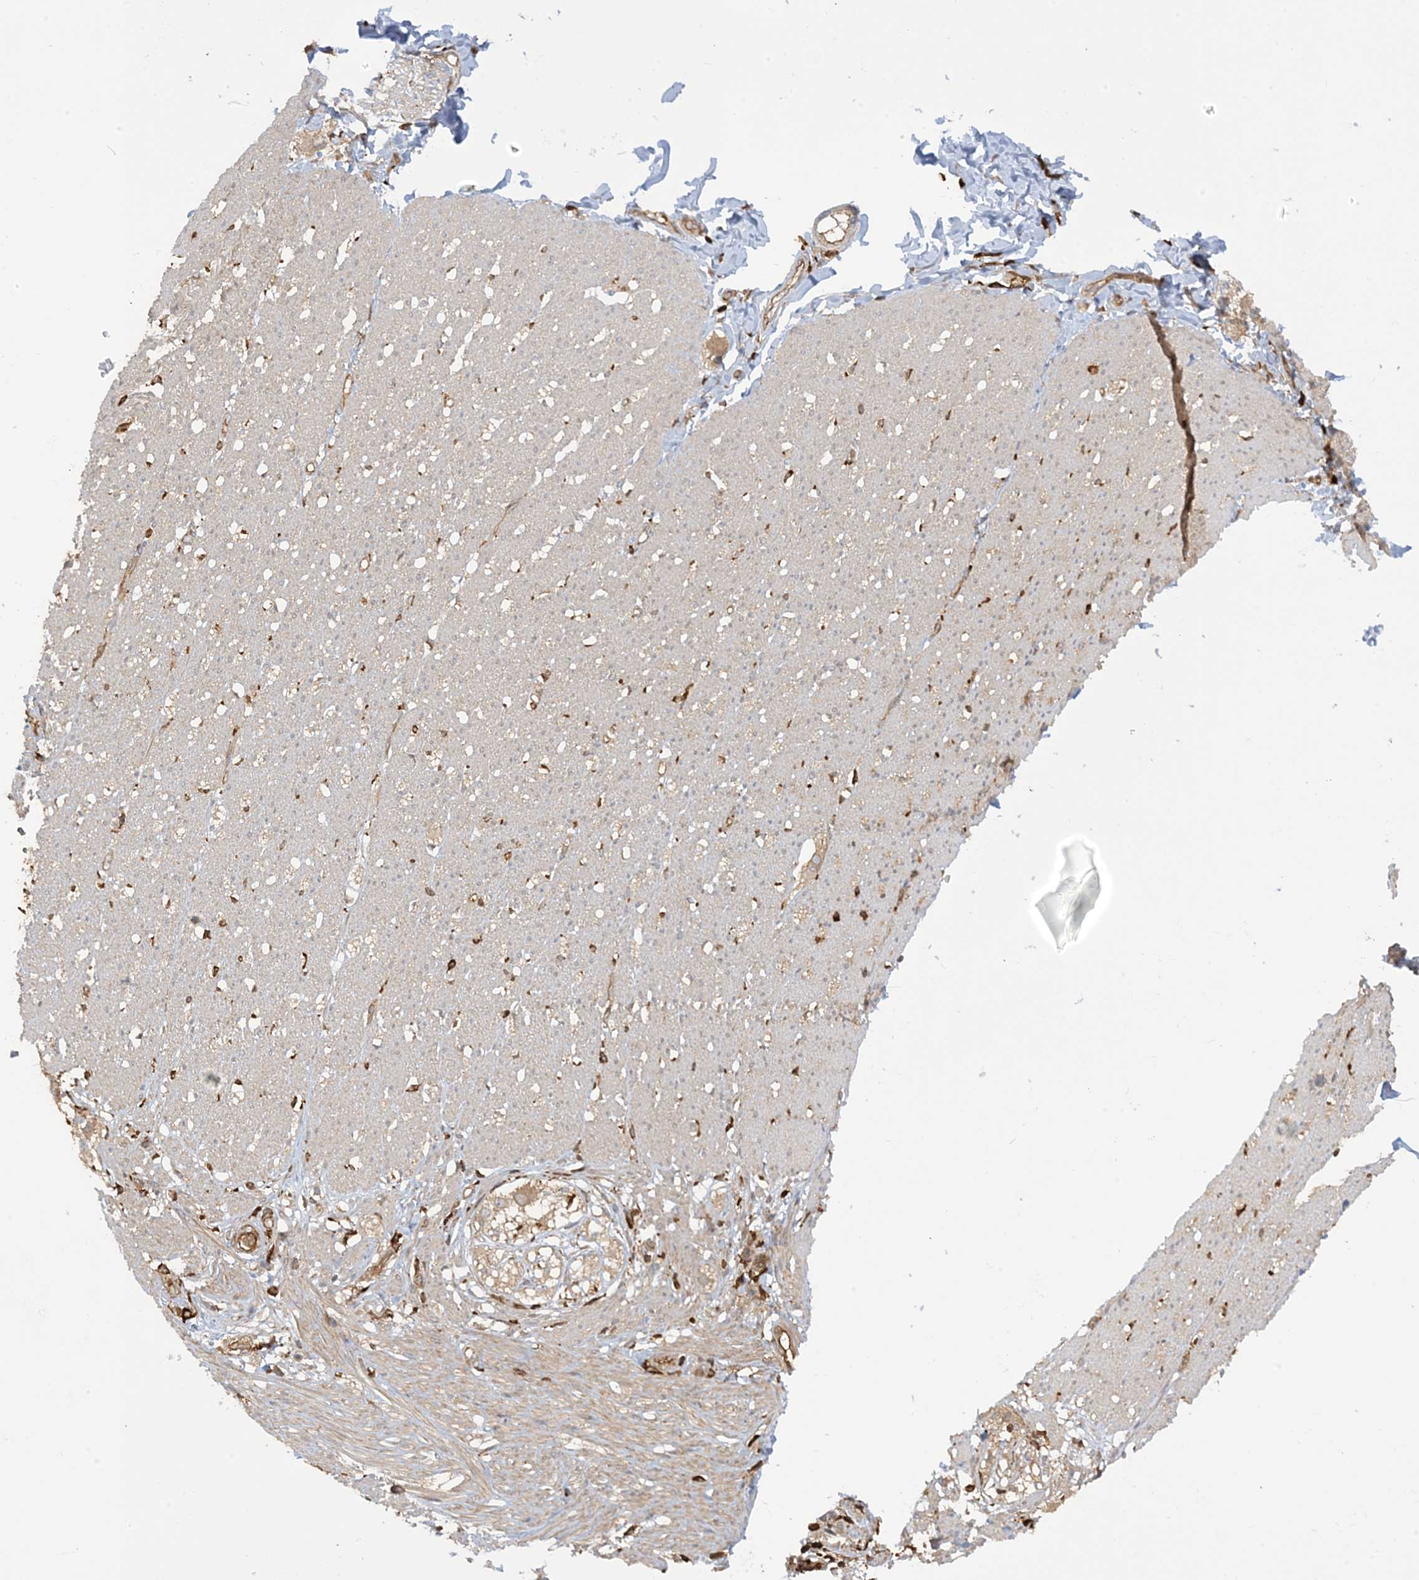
{"staining": {"intensity": "weak", "quantity": "25%-75%", "location": "cytoplasmic/membranous"}, "tissue": "smooth muscle", "cell_type": "Smooth muscle cells", "image_type": "normal", "snomed": [{"axis": "morphology", "description": "Normal tissue, NOS"}, {"axis": "morphology", "description": "Adenocarcinoma, NOS"}, {"axis": "topography", "description": "Colon"}, {"axis": "topography", "description": "Peripheral nerve tissue"}], "caption": "Smooth muscle stained with DAB immunohistochemistry (IHC) reveals low levels of weak cytoplasmic/membranous positivity in about 25%-75% of smooth muscle cells.", "gene": "CAPZB", "patient": {"sex": "male", "age": 14}}